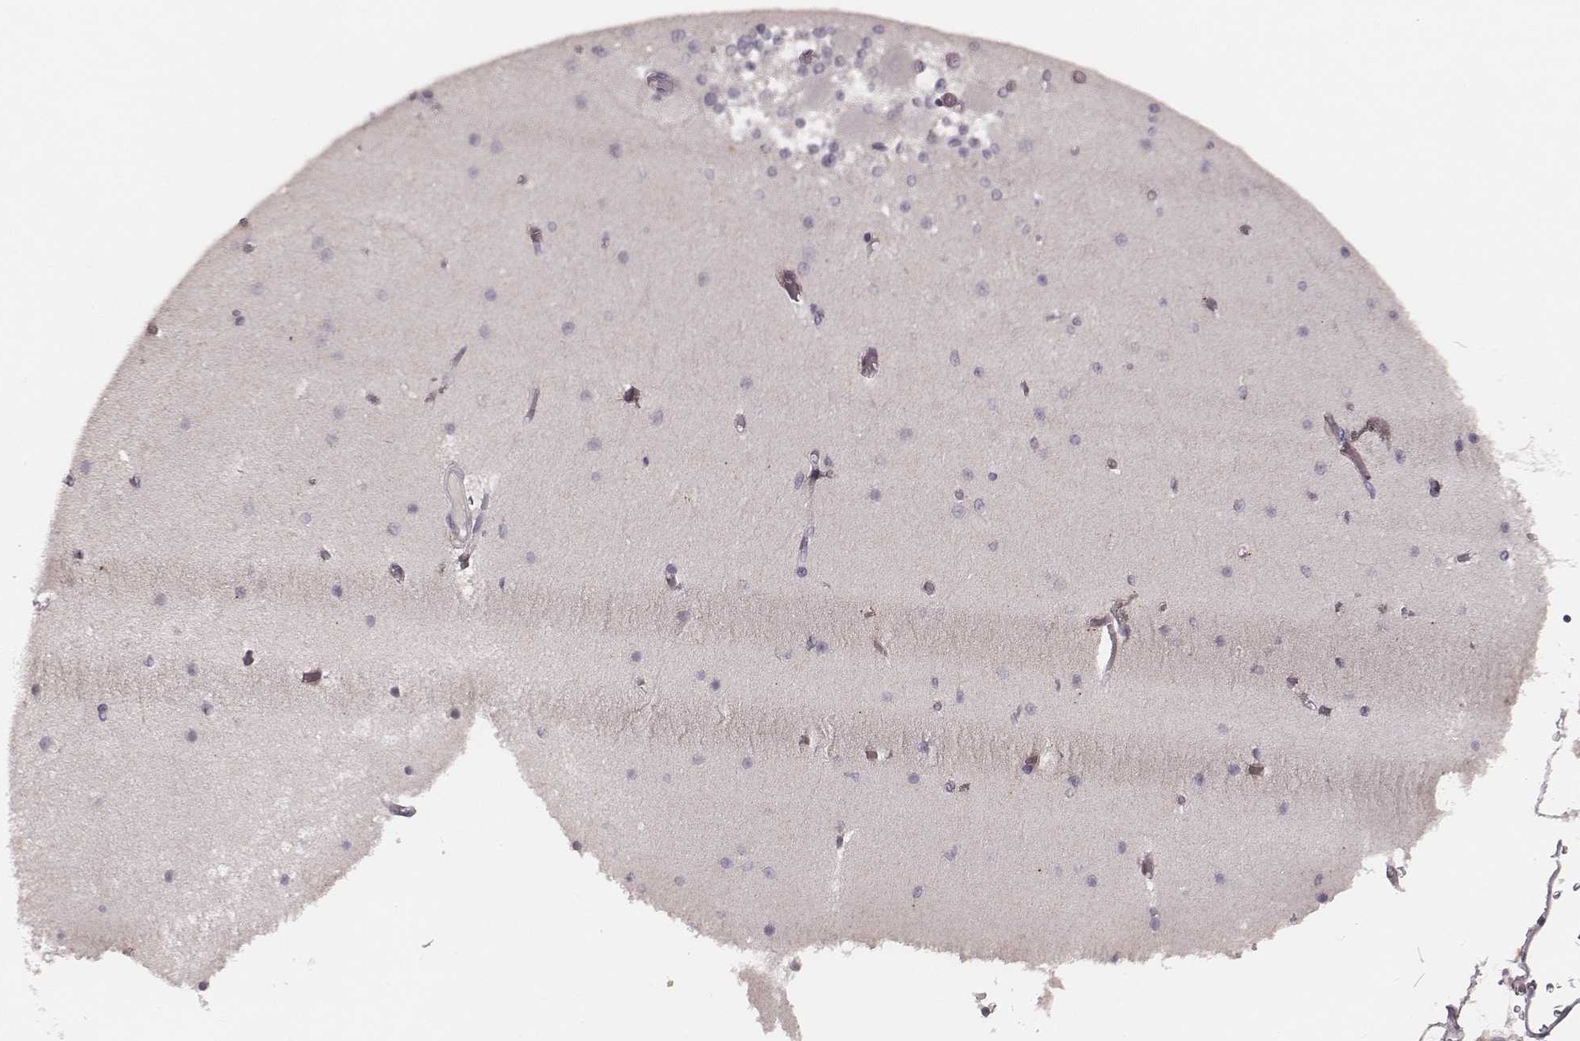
{"staining": {"intensity": "negative", "quantity": "none", "location": "none"}, "tissue": "cerebellum", "cell_type": "Cells in granular layer", "image_type": "normal", "snomed": [{"axis": "morphology", "description": "Normal tissue, NOS"}, {"axis": "topography", "description": "Cerebellum"}], "caption": "This is an IHC histopathology image of normal cerebellum. There is no positivity in cells in granular layer.", "gene": "CD8A", "patient": {"sex": "female", "age": 28}}